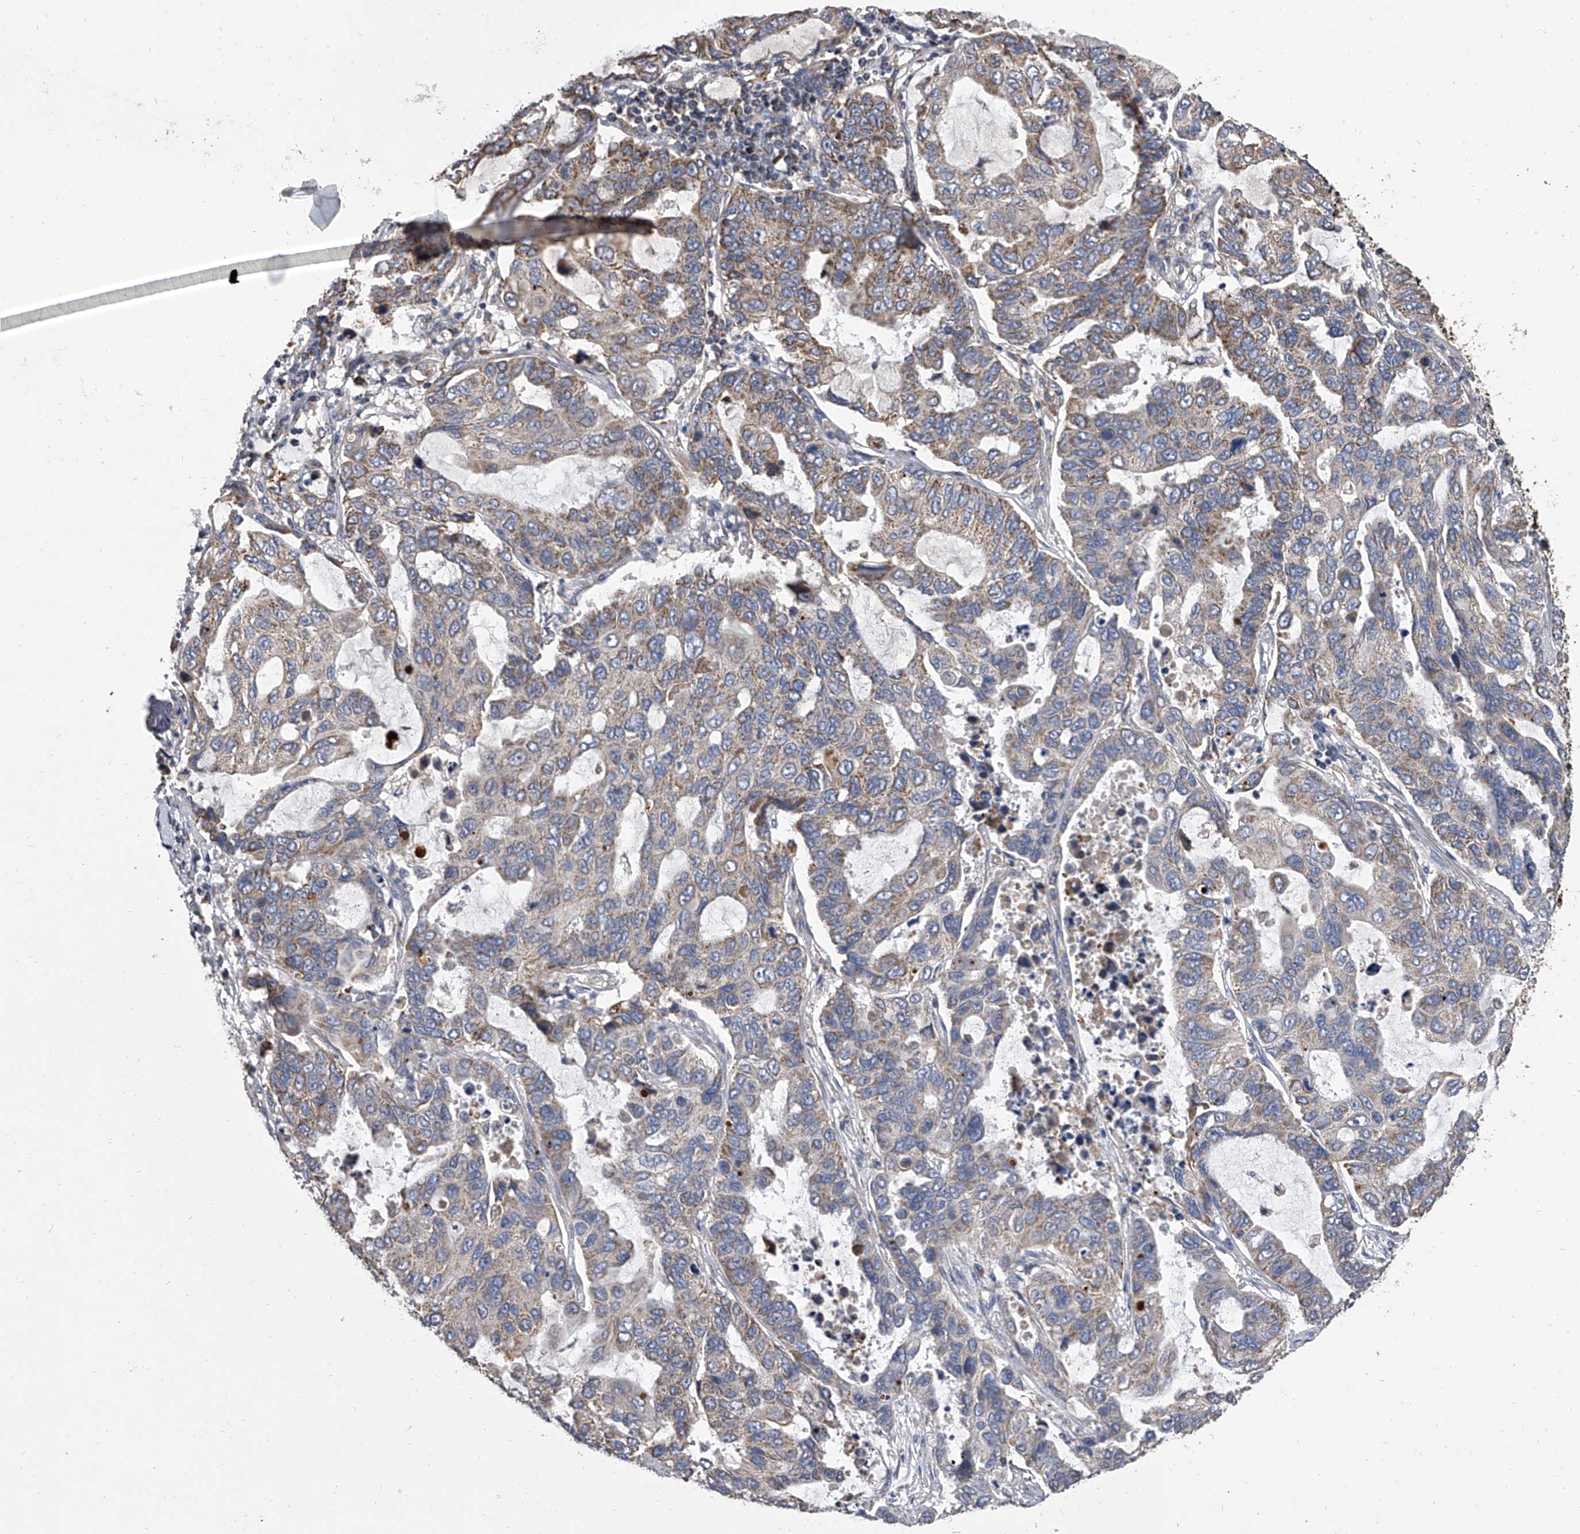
{"staining": {"intensity": "weak", "quantity": "25%-75%", "location": "cytoplasmic/membranous"}, "tissue": "lung cancer", "cell_type": "Tumor cells", "image_type": "cancer", "snomed": [{"axis": "morphology", "description": "Adenocarcinoma, NOS"}, {"axis": "topography", "description": "Lung"}], "caption": "Protein expression by IHC shows weak cytoplasmic/membranous positivity in about 25%-75% of tumor cells in lung cancer. Nuclei are stained in blue.", "gene": "MRPL28", "patient": {"sex": "male", "age": 64}}